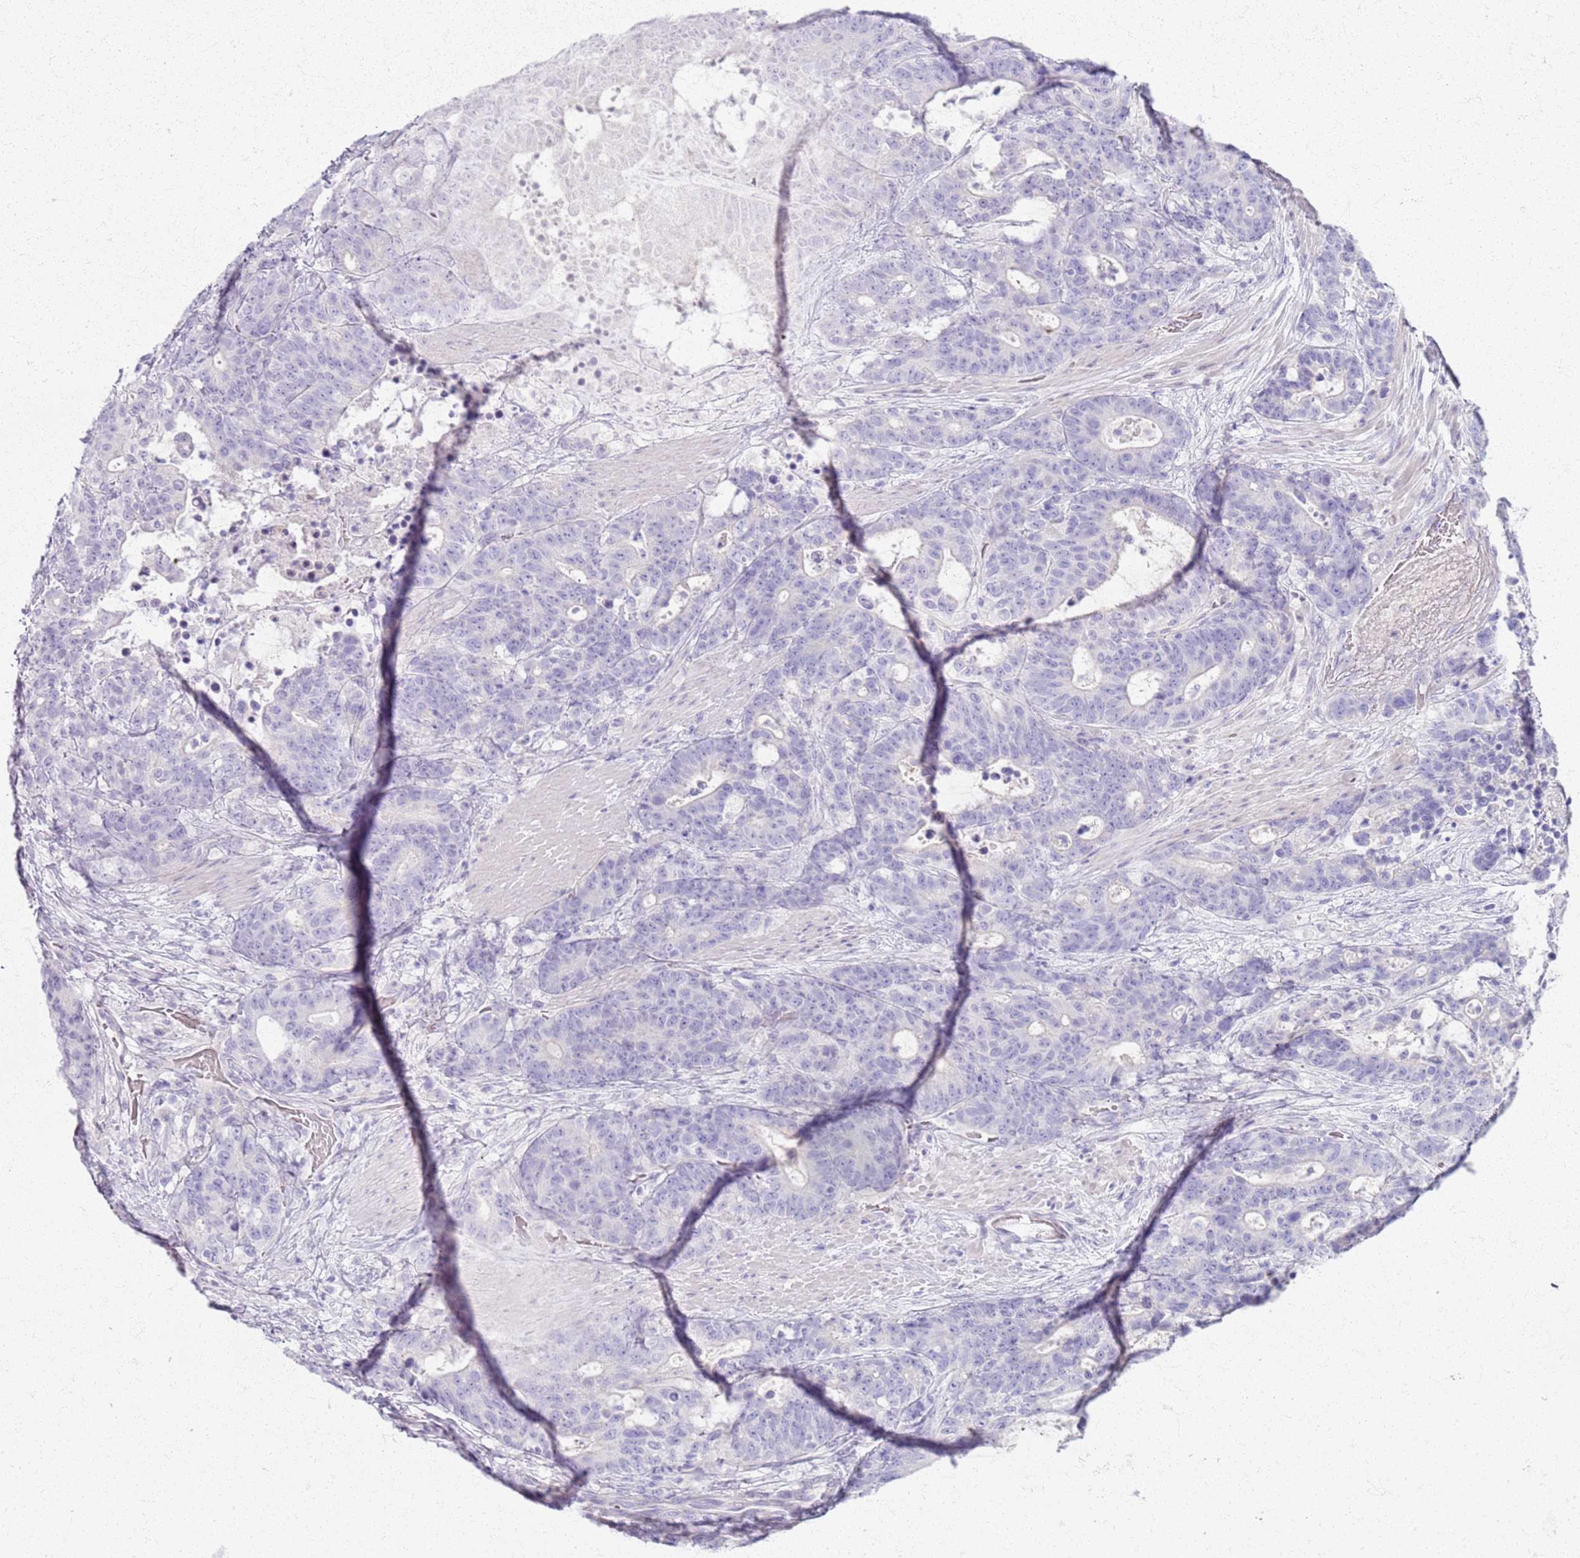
{"staining": {"intensity": "negative", "quantity": "none", "location": "none"}, "tissue": "stomach cancer", "cell_type": "Tumor cells", "image_type": "cancer", "snomed": [{"axis": "morphology", "description": "Adenocarcinoma, NOS"}, {"axis": "topography", "description": "Stomach"}], "caption": "There is no significant positivity in tumor cells of stomach adenocarcinoma.", "gene": "CSRP3", "patient": {"sex": "female", "age": 76}}